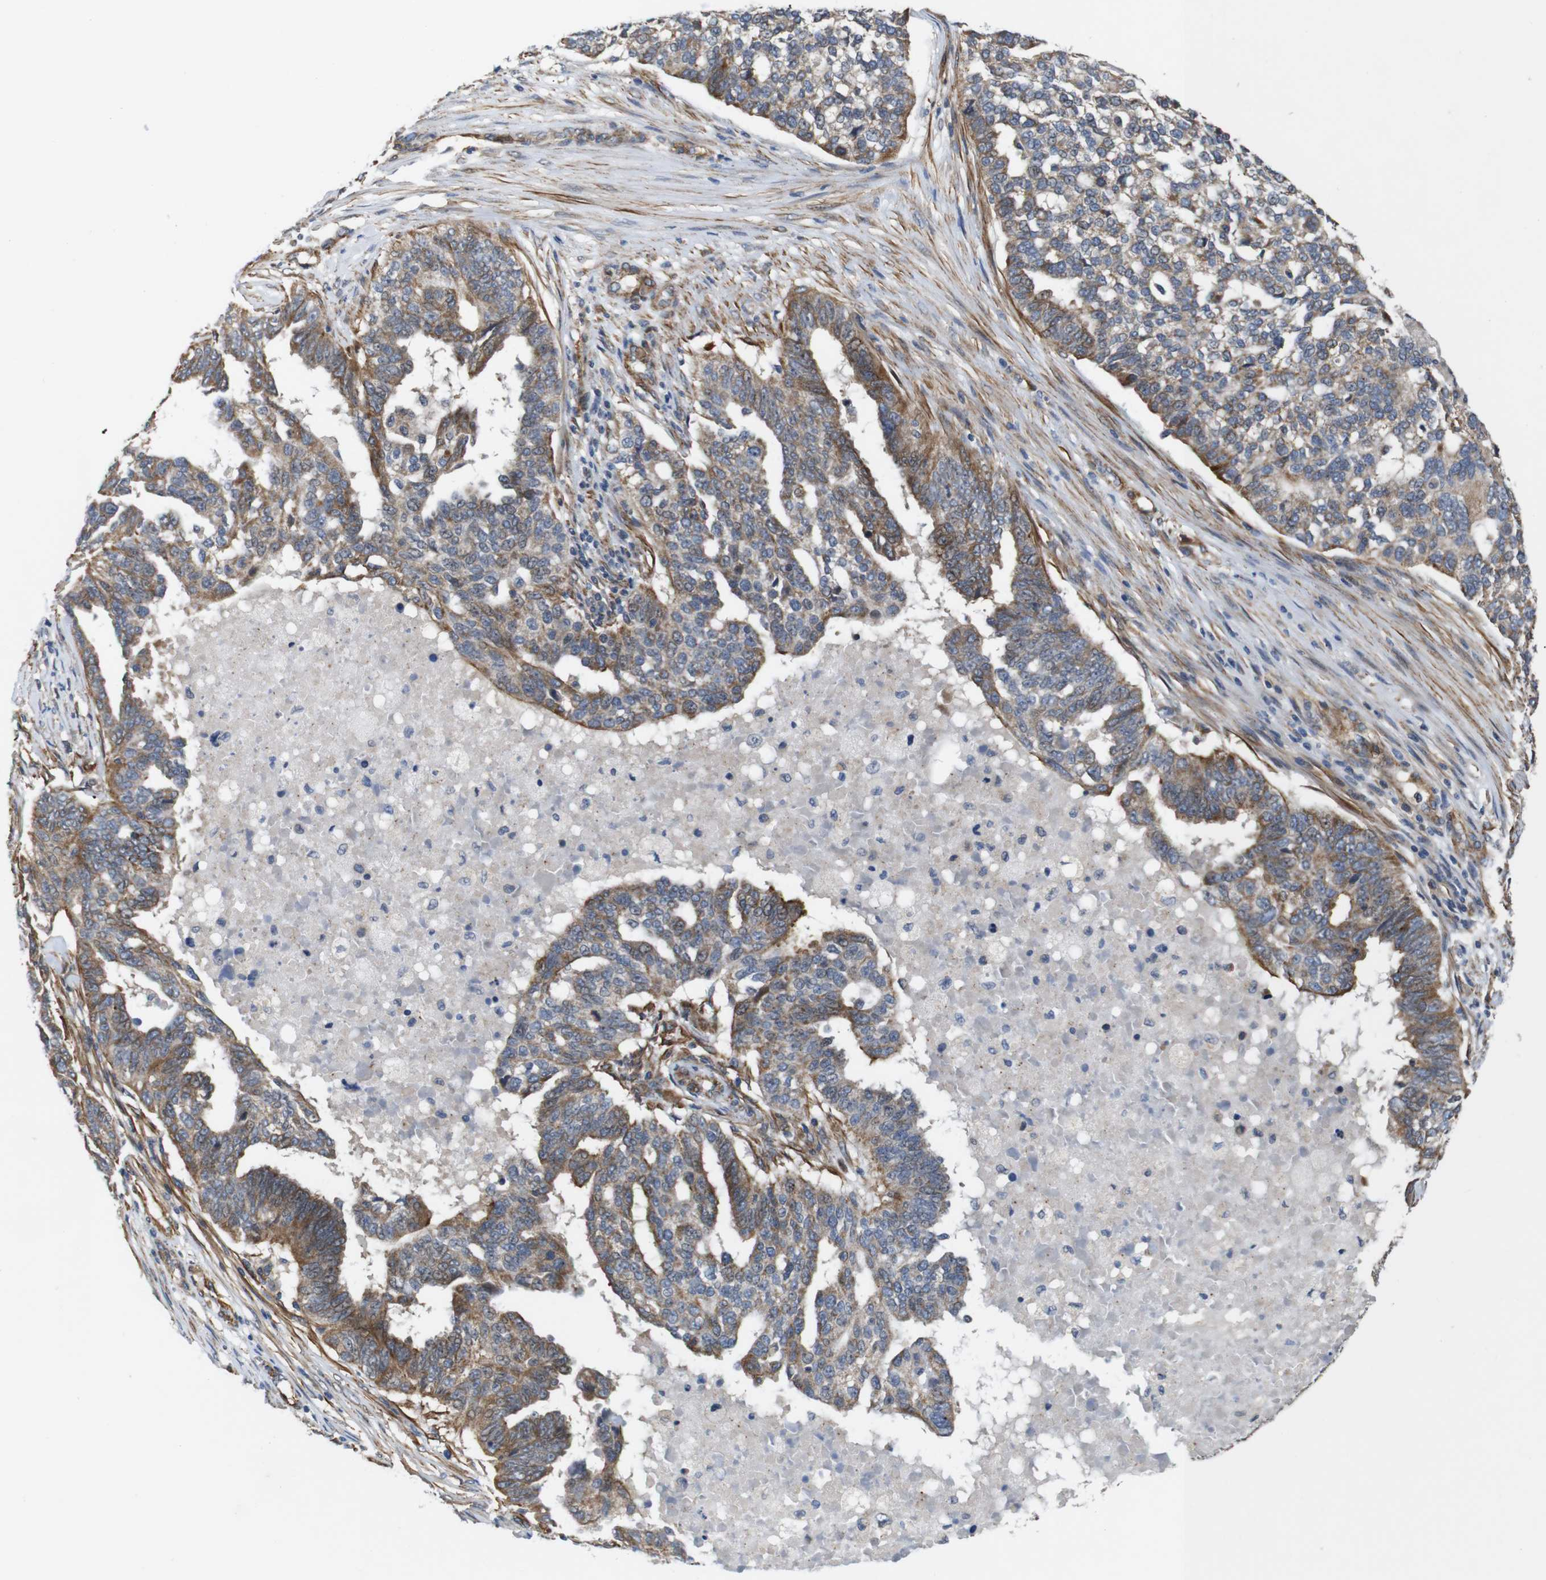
{"staining": {"intensity": "weak", "quantity": ">75%", "location": "cytoplasmic/membranous"}, "tissue": "ovarian cancer", "cell_type": "Tumor cells", "image_type": "cancer", "snomed": [{"axis": "morphology", "description": "Cystadenocarcinoma, serous, NOS"}, {"axis": "topography", "description": "Ovary"}], "caption": "Tumor cells display low levels of weak cytoplasmic/membranous expression in approximately >75% of cells in serous cystadenocarcinoma (ovarian). The staining was performed using DAB to visualize the protein expression in brown, while the nuclei were stained in blue with hematoxylin (Magnification: 20x).", "gene": "GGT7", "patient": {"sex": "female", "age": 59}}